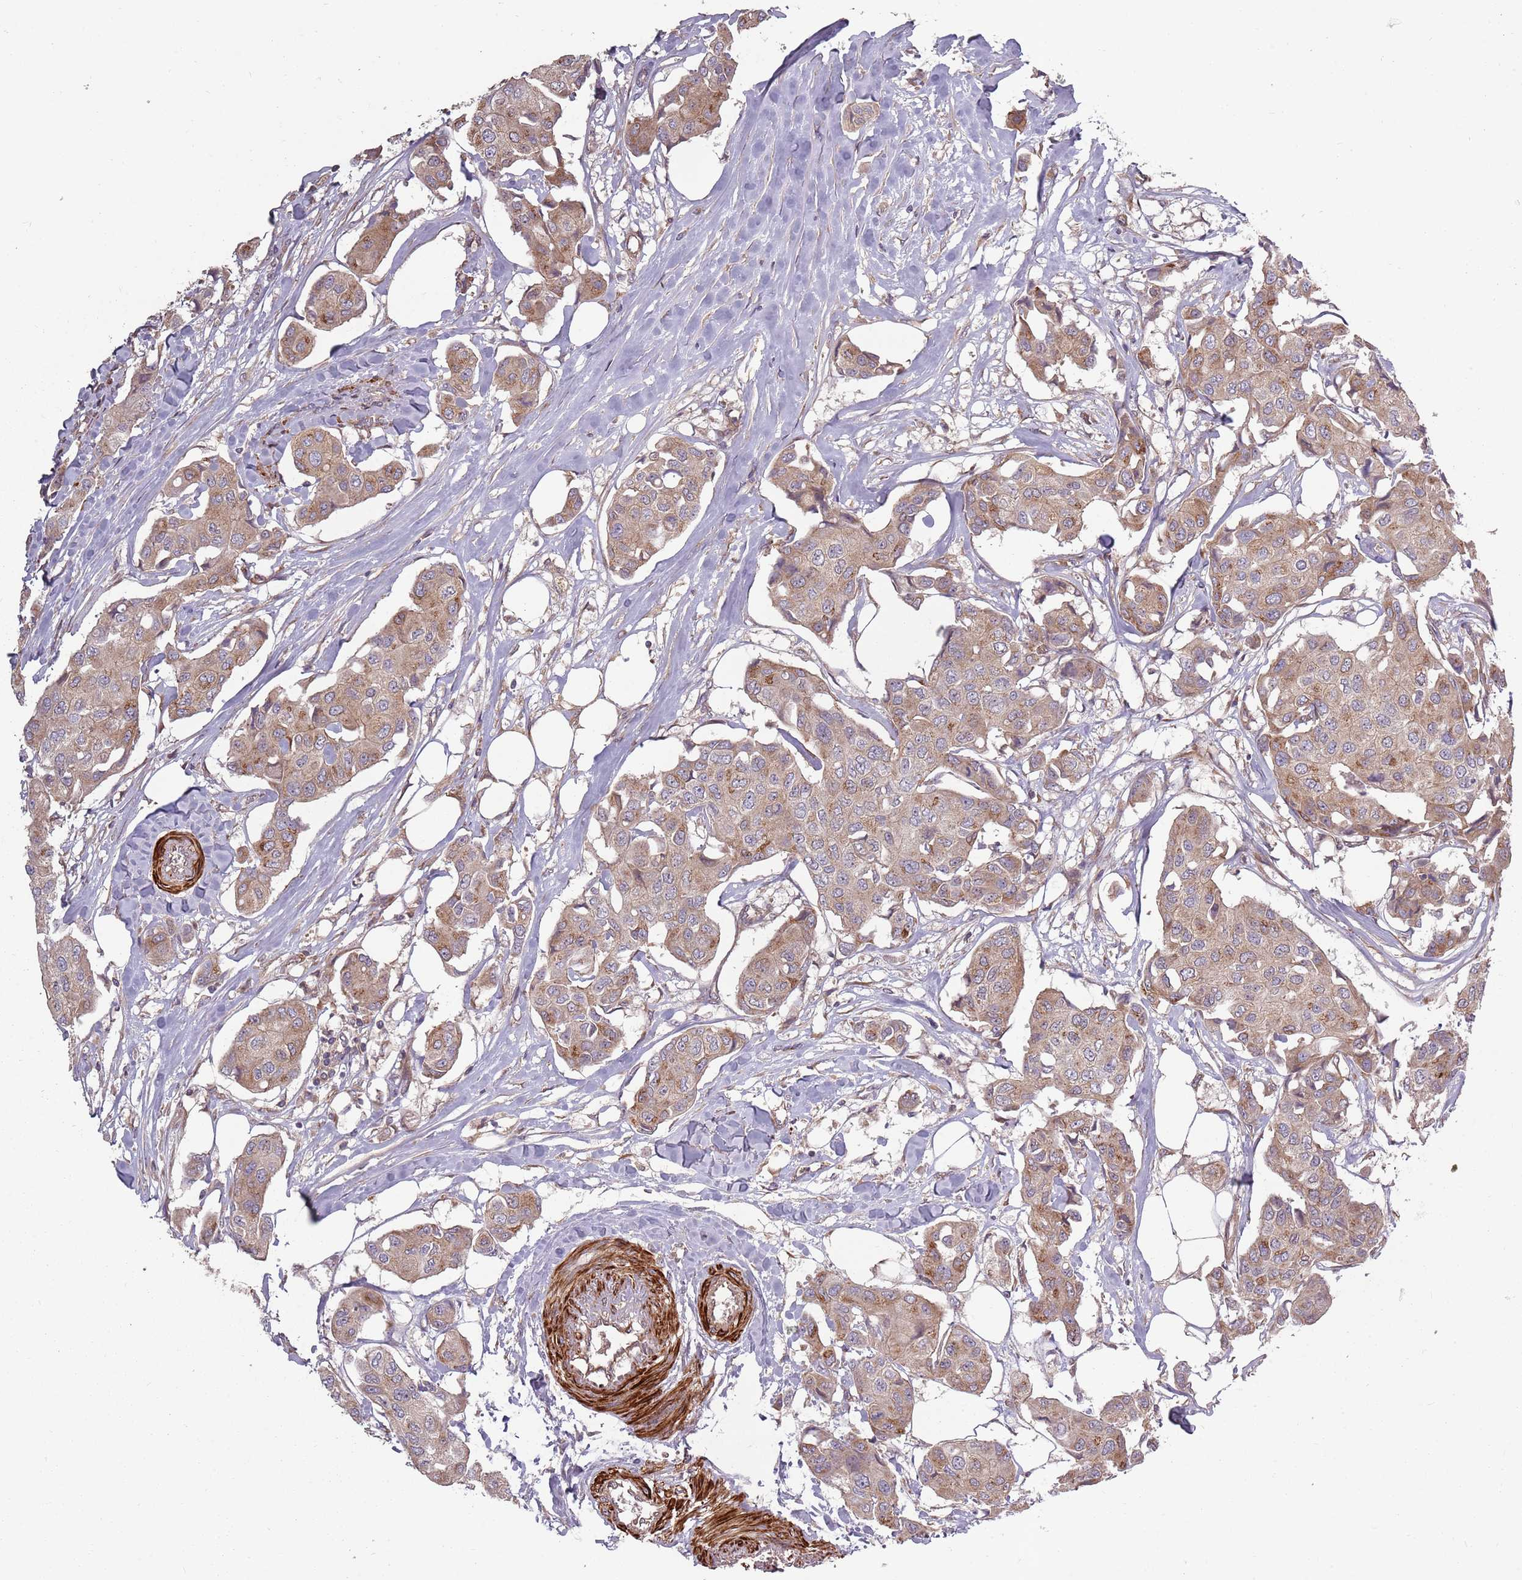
{"staining": {"intensity": "moderate", "quantity": ">75%", "location": "cytoplasmic/membranous"}, "tissue": "breast cancer", "cell_type": "Tumor cells", "image_type": "cancer", "snomed": [{"axis": "morphology", "description": "Duct carcinoma"}, {"axis": "topography", "description": "Breast"}, {"axis": "topography", "description": "Lymph node"}], "caption": "Moderate cytoplasmic/membranous protein staining is present in approximately >75% of tumor cells in breast invasive ductal carcinoma.", "gene": "PLD6", "patient": {"sex": "female", "age": 80}}